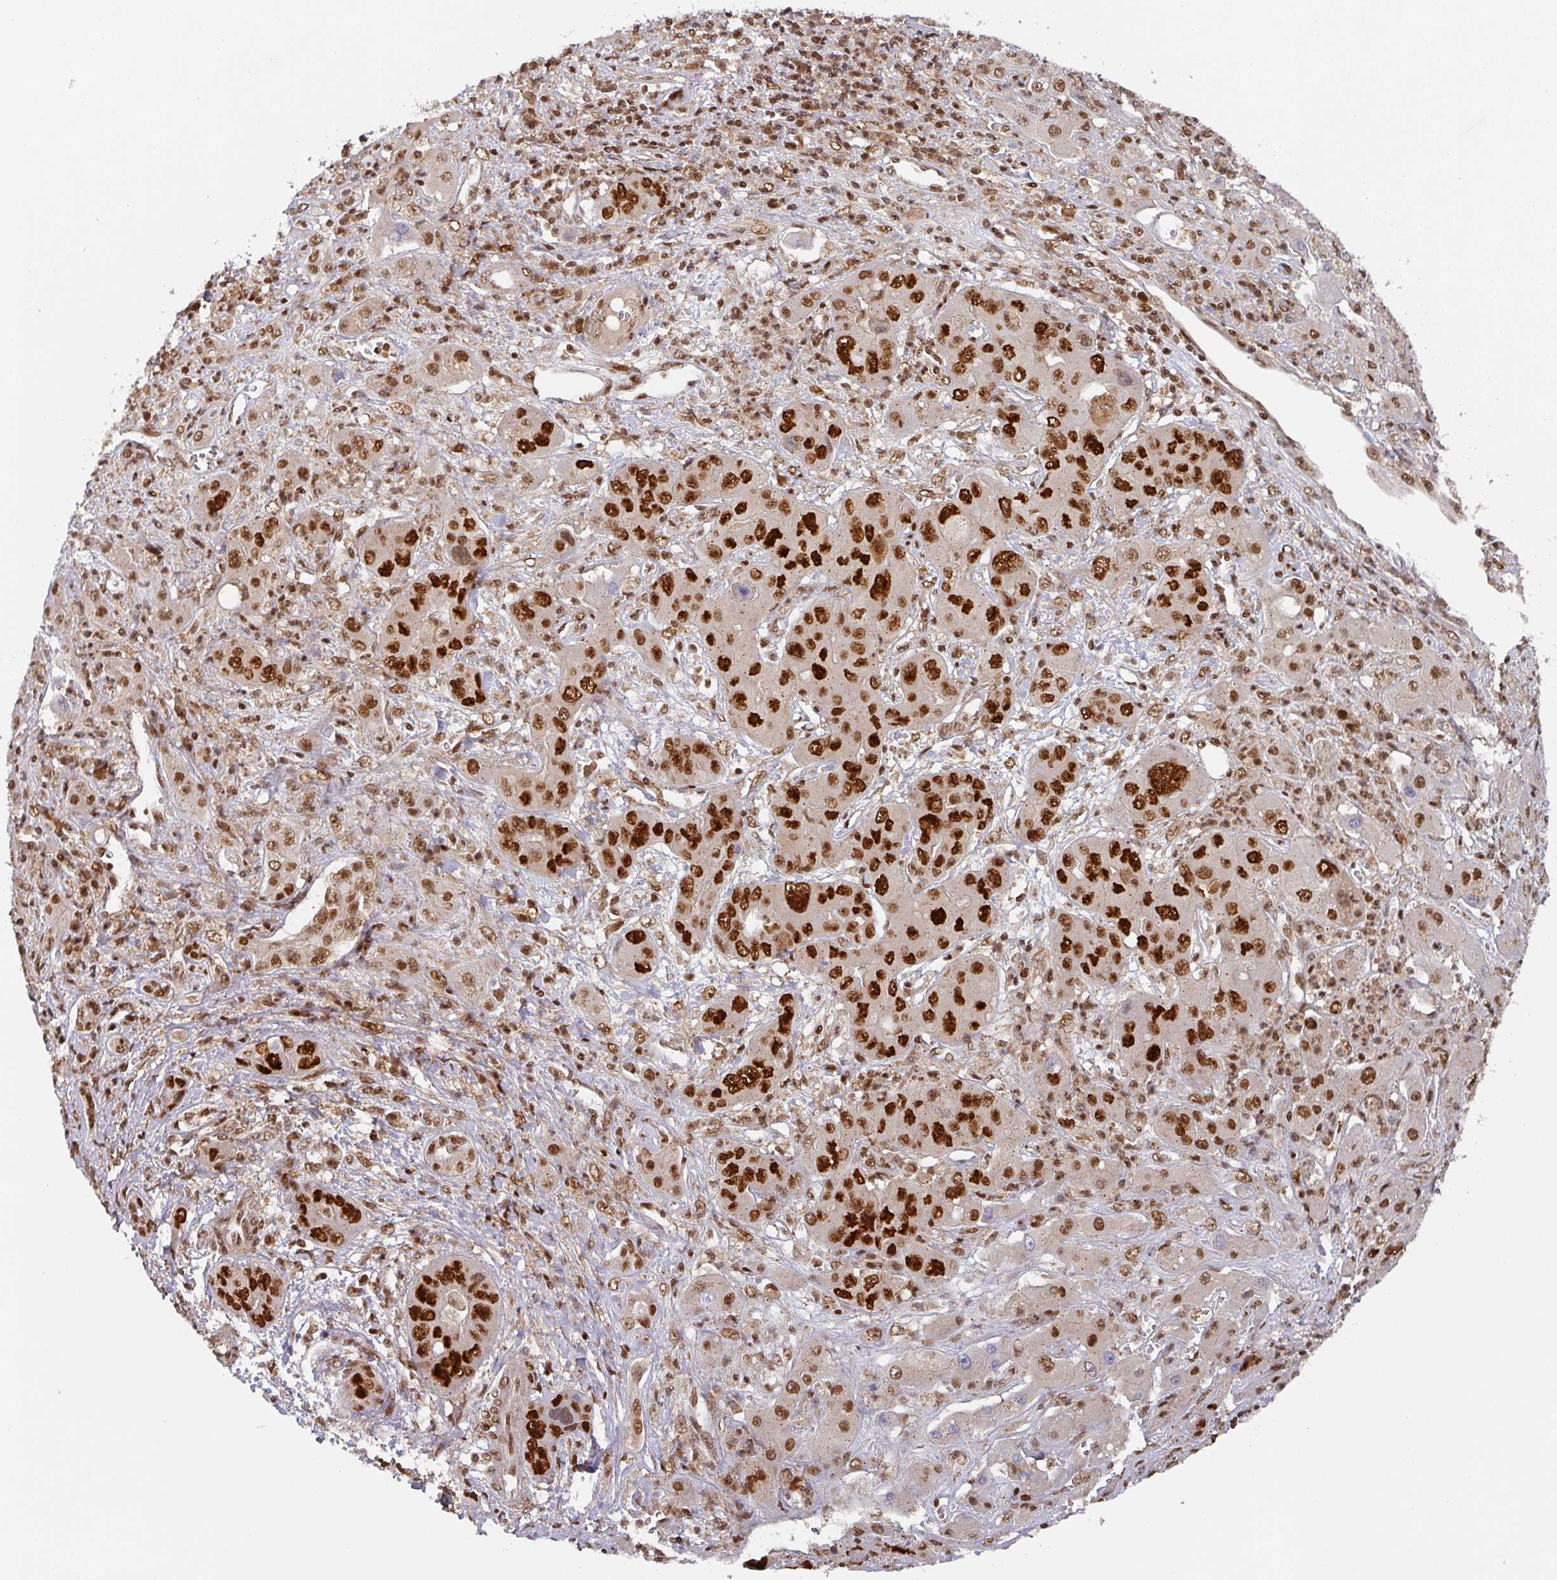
{"staining": {"intensity": "strong", "quantity": ">75%", "location": "nuclear"}, "tissue": "liver cancer", "cell_type": "Tumor cells", "image_type": "cancer", "snomed": [{"axis": "morphology", "description": "Cholangiocarcinoma"}, {"axis": "topography", "description": "Liver"}], "caption": "A micrograph of liver cholangiocarcinoma stained for a protein reveals strong nuclear brown staining in tumor cells.", "gene": "DIDO1", "patient": {"sex": "male", "age": 67}}